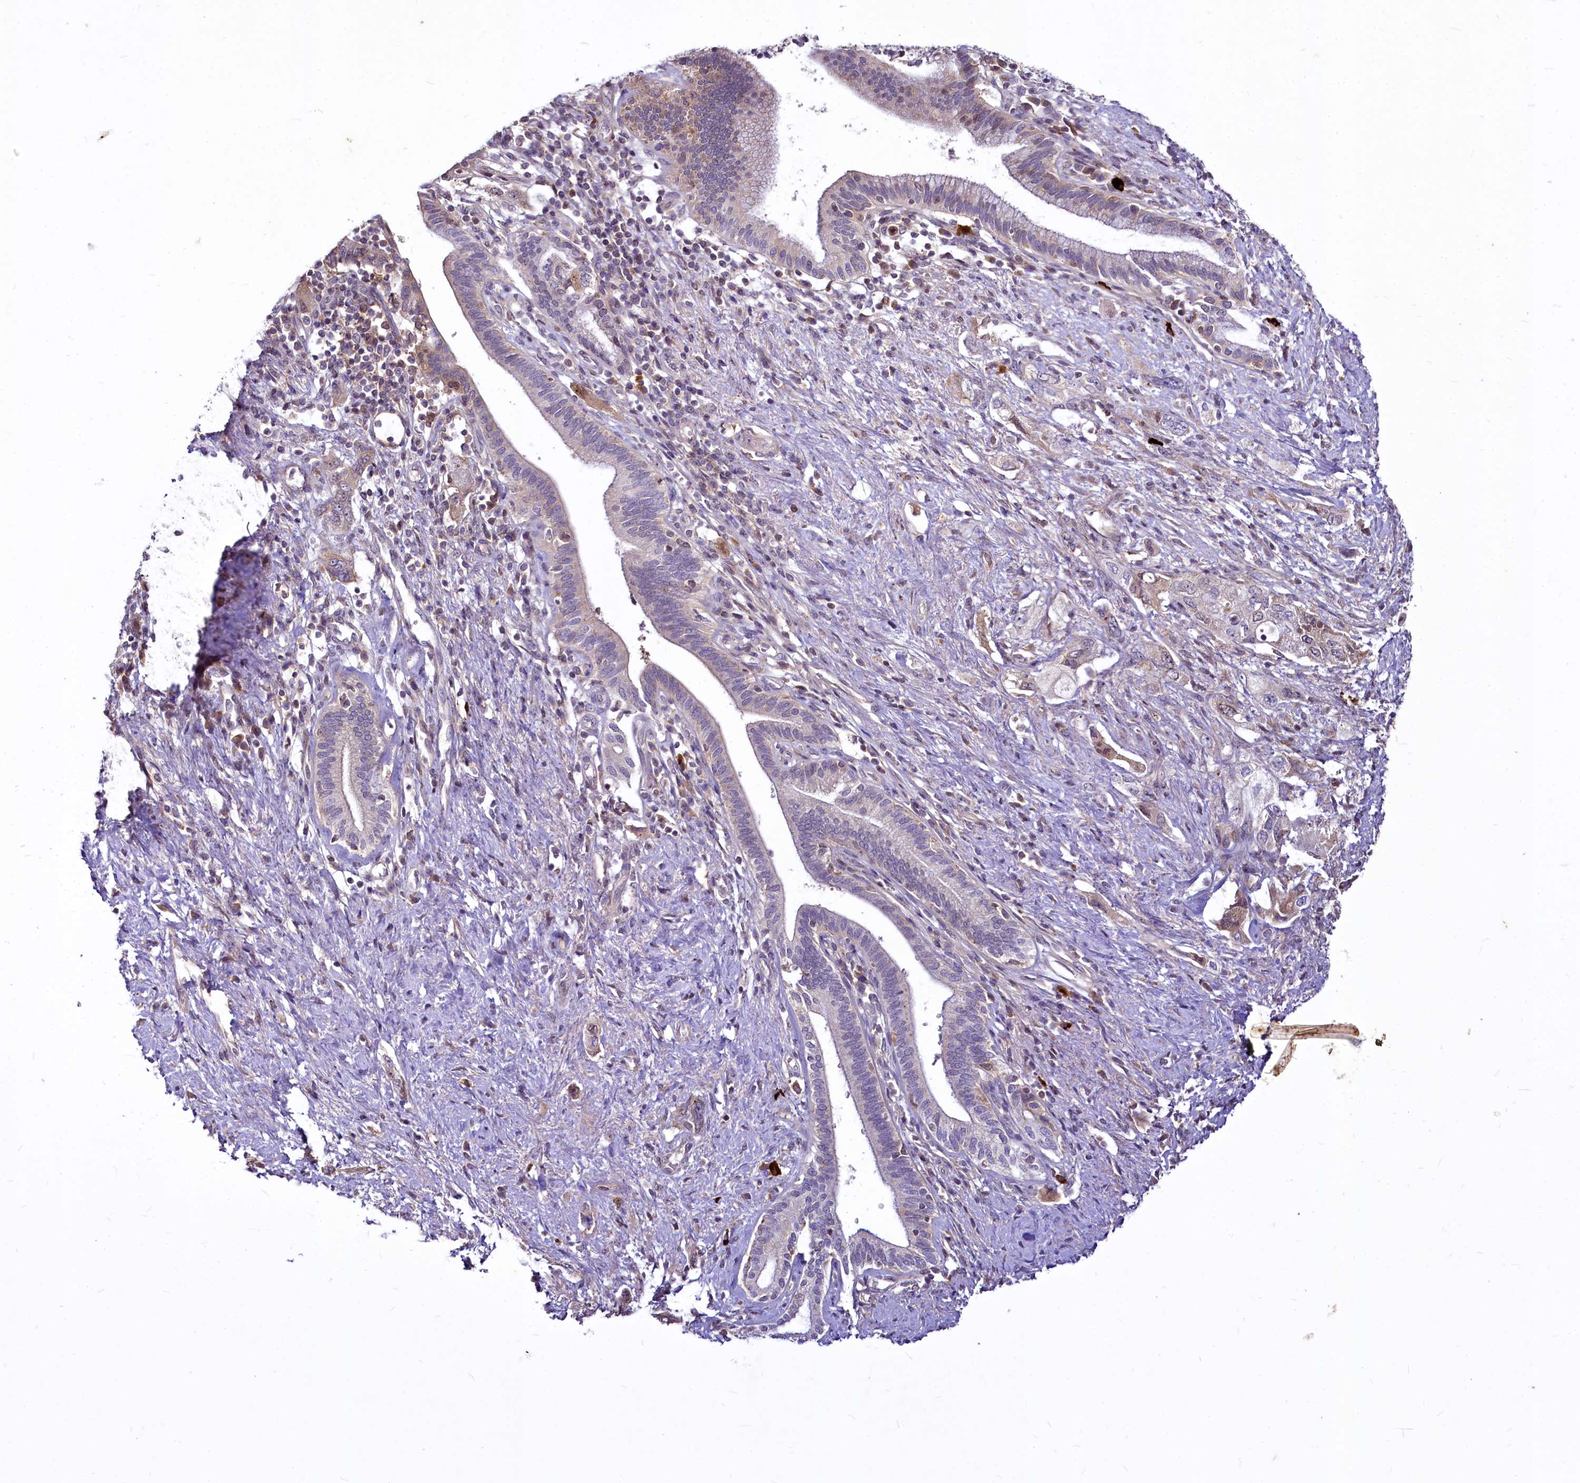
{"staining": {"intensity": "weak", "quantity": "<25%", "location": "cytoplasmic/membranous"}, "tissue": "pancreatic cancer", "cell_type": "Tumor cells", "image_type": "cancer", "snomed": [{"axis": "morphology", "description": "Adenocarcinoma, NOS"}, {"axis": "topography", "description": "Pancreas"}], "caption": "High power microscopy image of an immunohistochemistry (IHC) photomicrograph of adenocarcinoma (pancreatic), revealing no significant expression in tumor cells.", "gene": "C11orf86", "patient": {"sex": "female", "age": 73}}